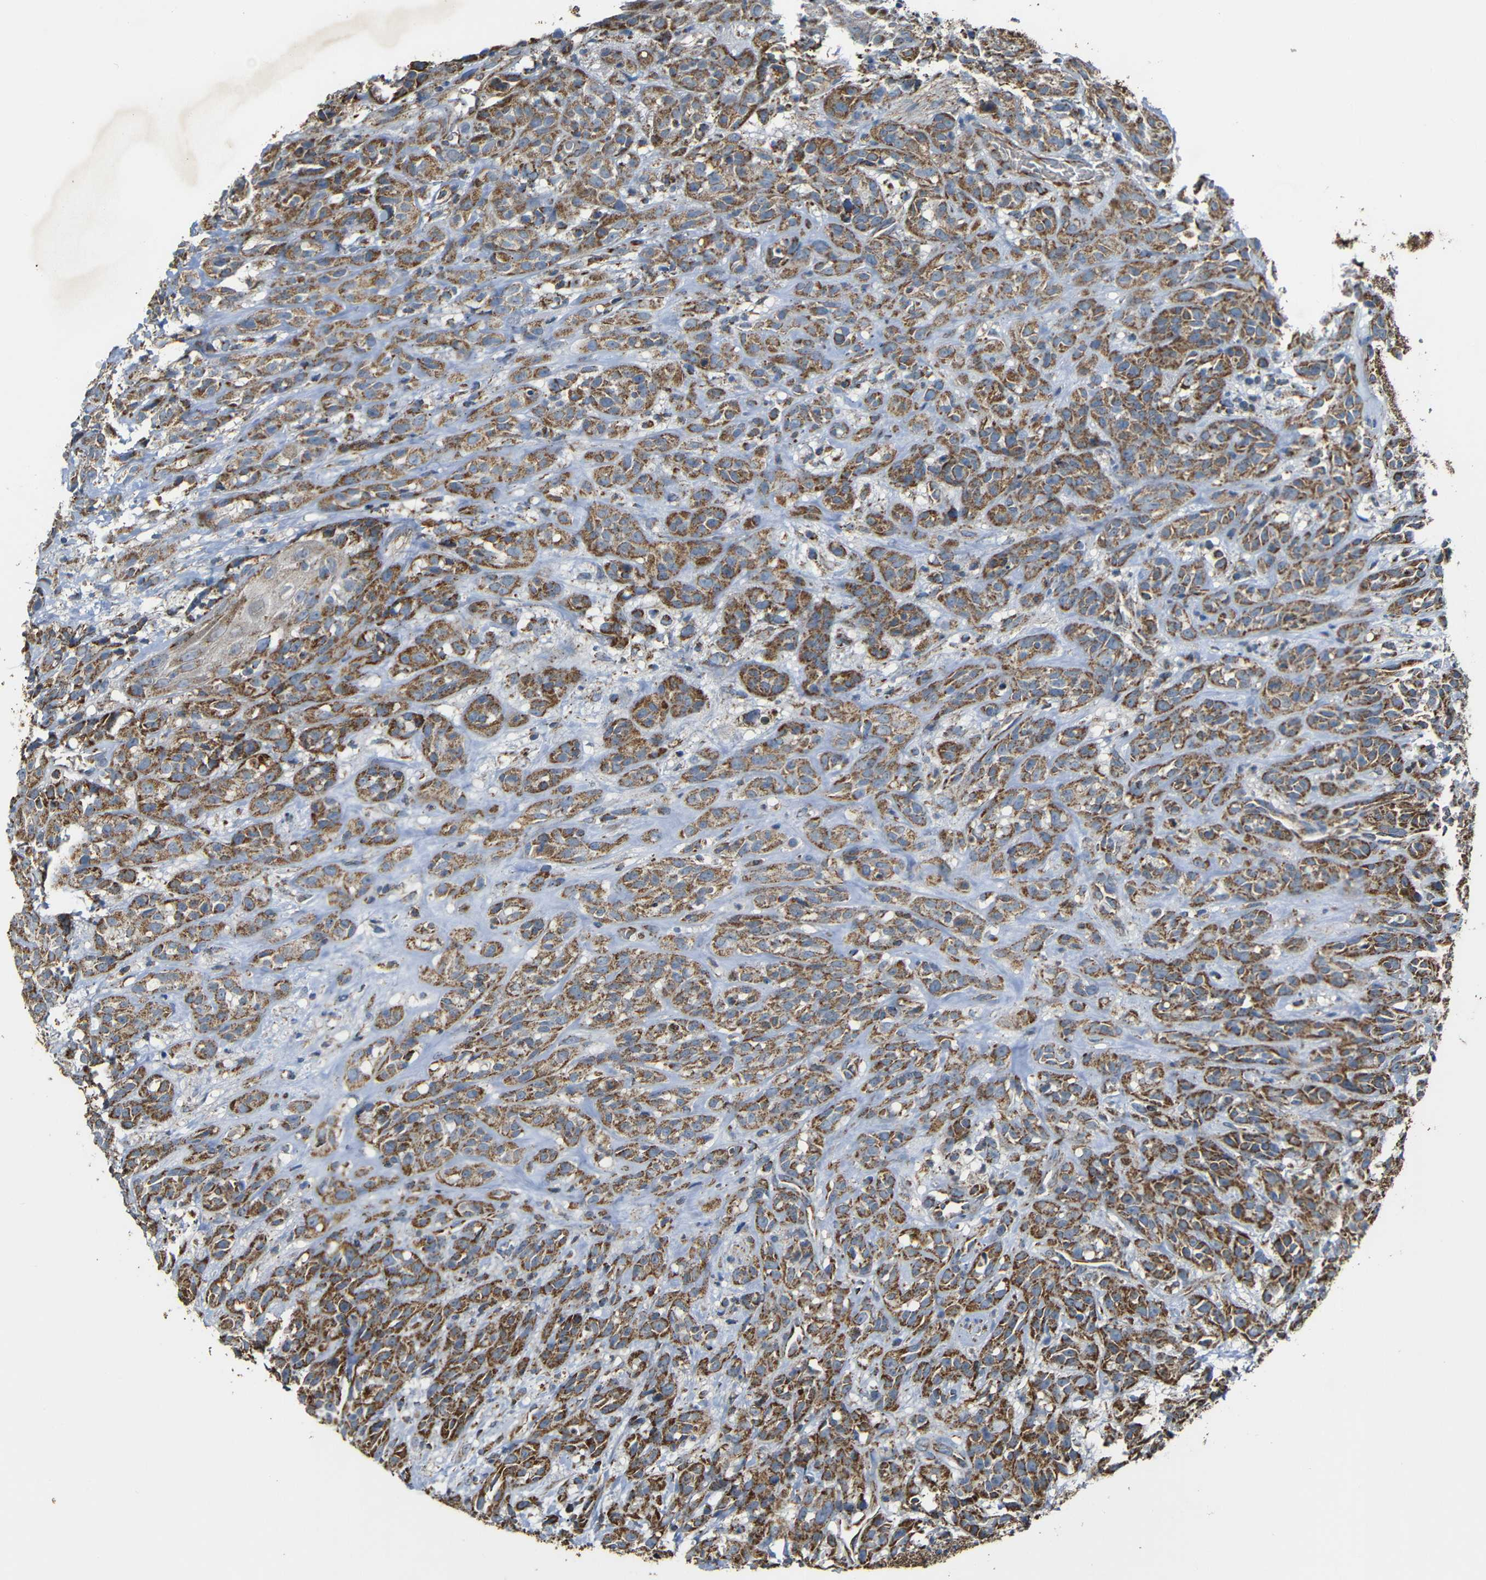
{"staining": {"intensity": "moderate", "quantity": ">75%", "location": "cytoplasmic/membranous"}, "tissue": "head and neck cancer", "cell_type": "Tumor cells", "image_type": "cancer", "snomed": [{"axis": "morphology", "description": "Normal tissue, NOS"}, {"axis": "morphology", "description": "Squamous cell carcinoma, NOS"}, {"axis": "topography", "description": "Cartilage tissue"}, {"axis": "topography", "description": "Head-Neck"}], "caption": "Immunohistochemistry of human head and neck cancer (squamous cell carcinoma) displays medium levels of moderate cytoplasmic/membranous staining in approximately >75% of tumor cells. (Brightfield microscopy of DAB IHC at high magnification).", "gene": "NR3C2", "patient": {"sex": "male", "age": 62}}